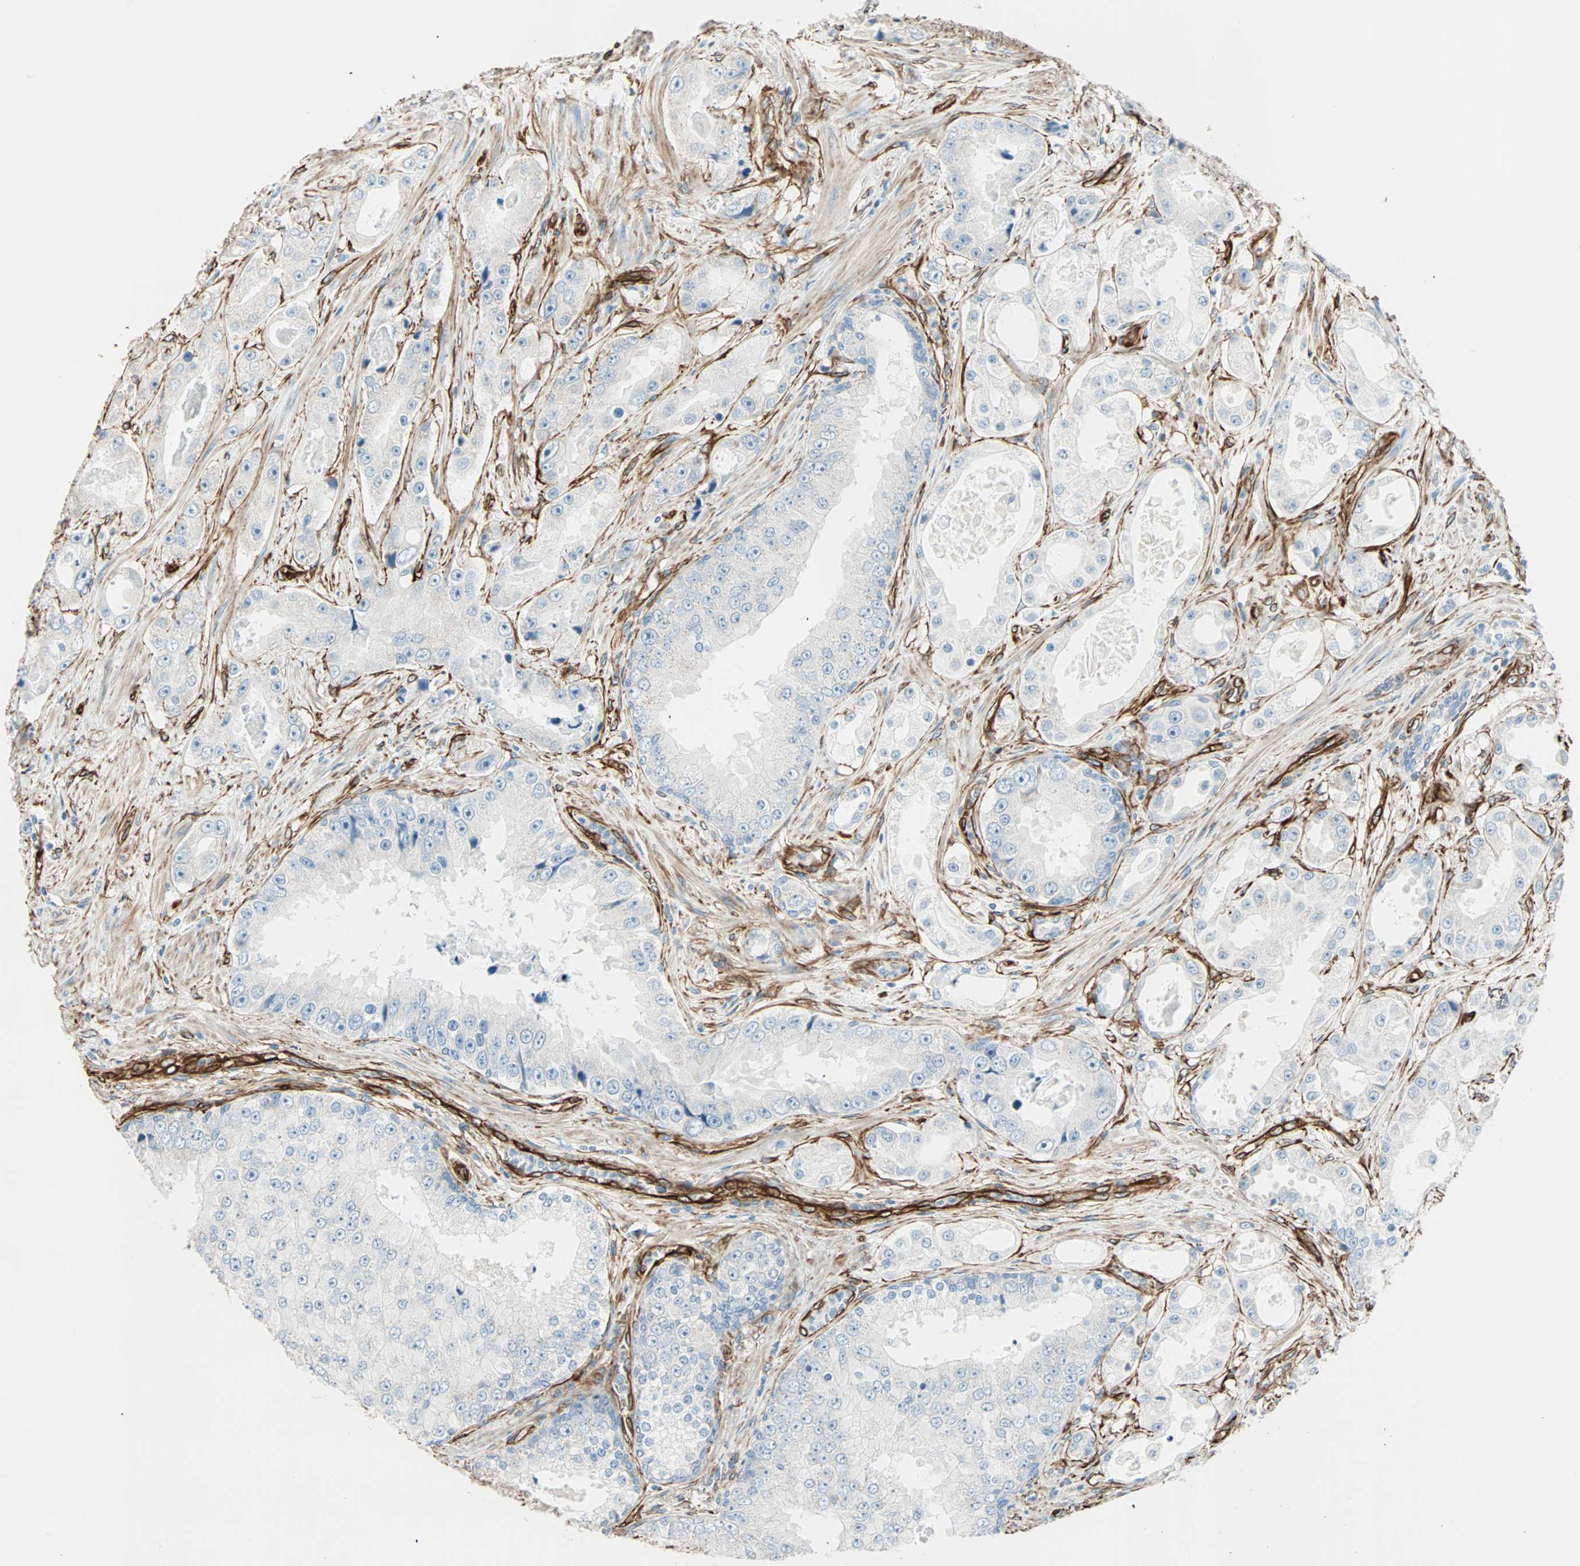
{"staining": {"intensity": "negative", "quantity": "none", "location": "none"}, "tissue": "prostate cancer", "cell_type": "Tumor cells", "image_type": "cancer", "snomed": [{"axis": "morphology", "description": "Adenocarcinoma, High grade"}, {"axis": "topography", "description": "Prostate"}], "caption": "Immunohistochemistry of human prostate adenocarcinoma (high-grade) reveals no expression in tumor cells. (Brightfield microscopy of DAB (3,3'-diaminobenzidine) immunohistochemistry at high magnification).", "gene": "NES", "patient": {"sex": "male", "age": 73}}